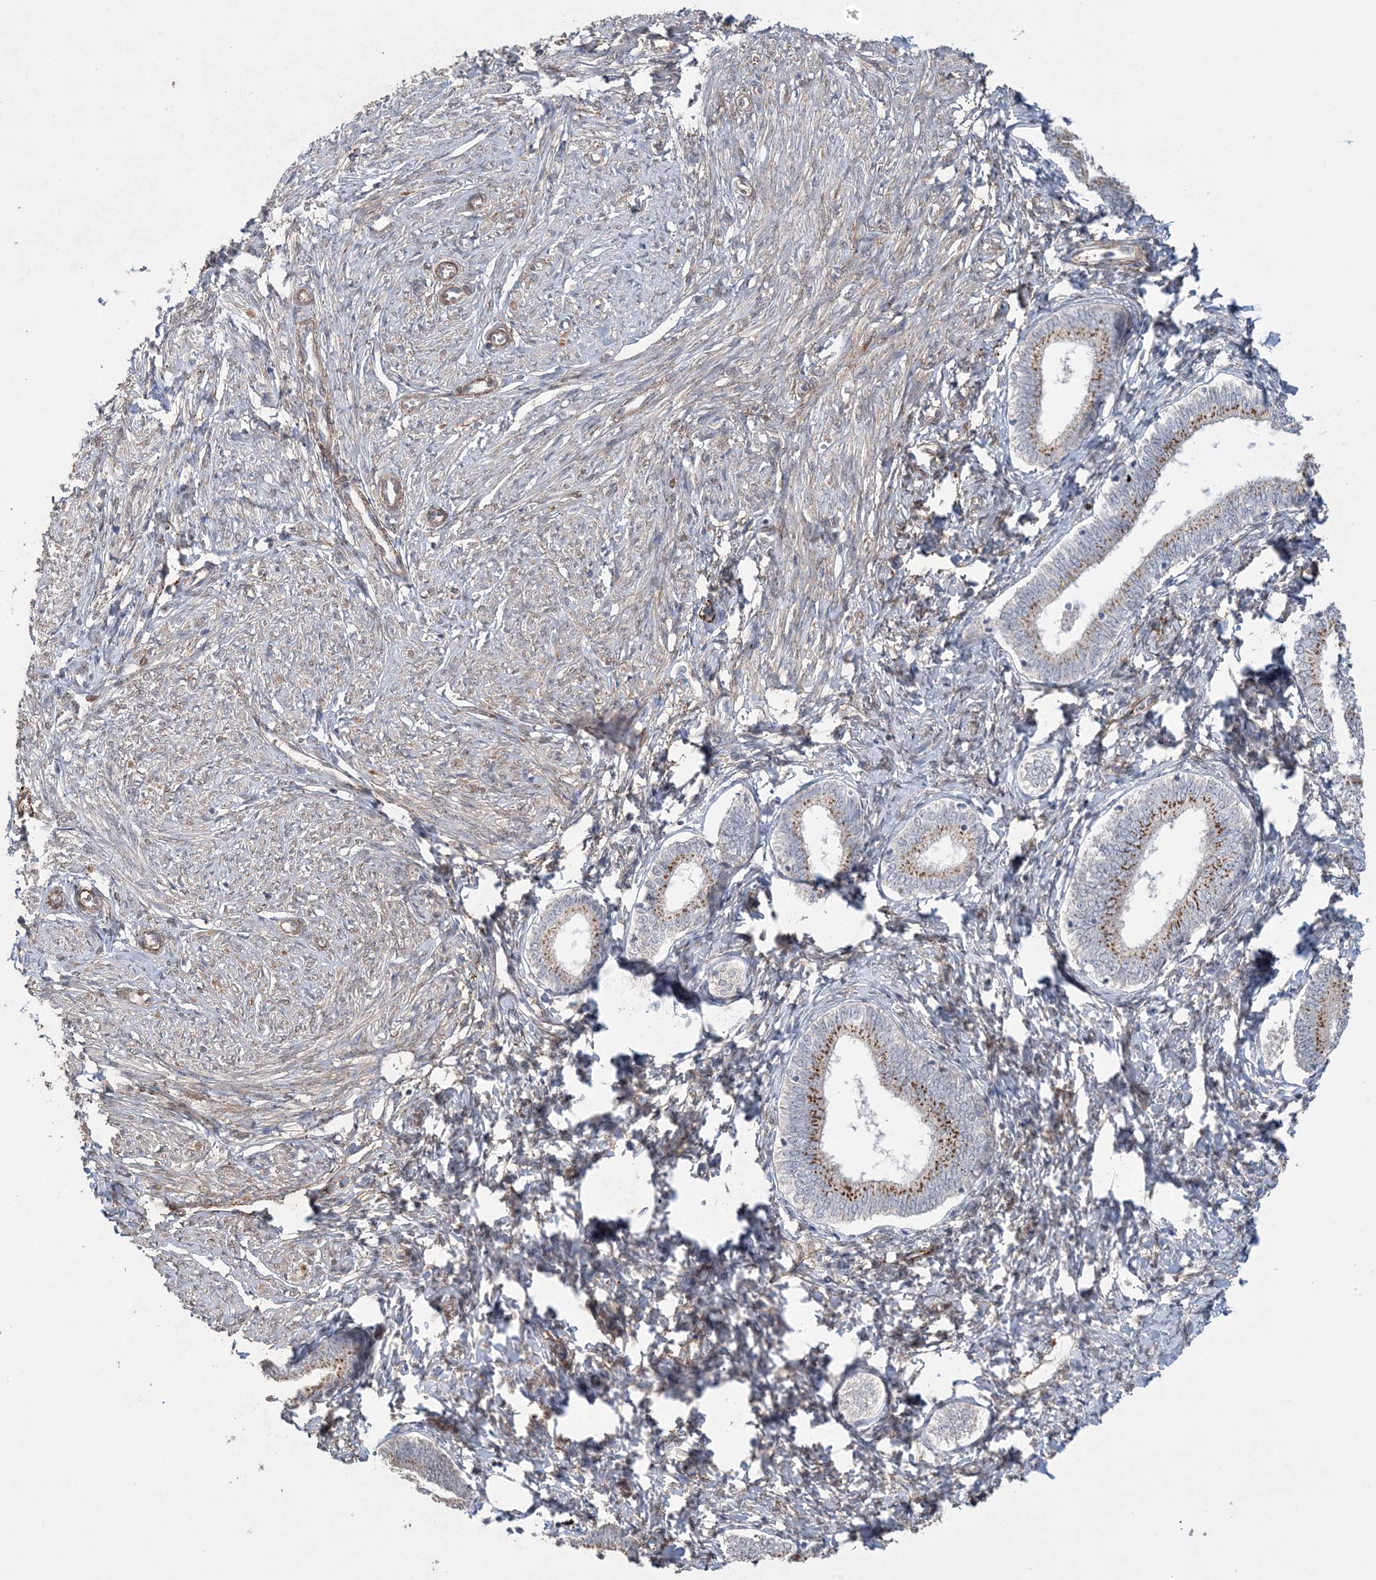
{"staining": {"intensity": "negative", "quantity": "none", "location": "none"}, "tissue": "endometrium", "cell_type": "Cells in endometrial stroma", "image_type": "normal", "snomed": [{"axis": "morphology", "description": "Normal tissue, NOS"}, {"axis": "topography", "description": "Endometrium"}], "caption": "Cells in endometrial stroma show no significant staining in unremarkable endometrium. (Stains: DAB (3,3'-diaminobenzidine) immunohistochemistry (IHC) with hematoxylin counter stain, Microscopy: brightfield microscopy at high magnification).", "gene": "XRN1", "patient": {"sex": "female", "age": 72}}